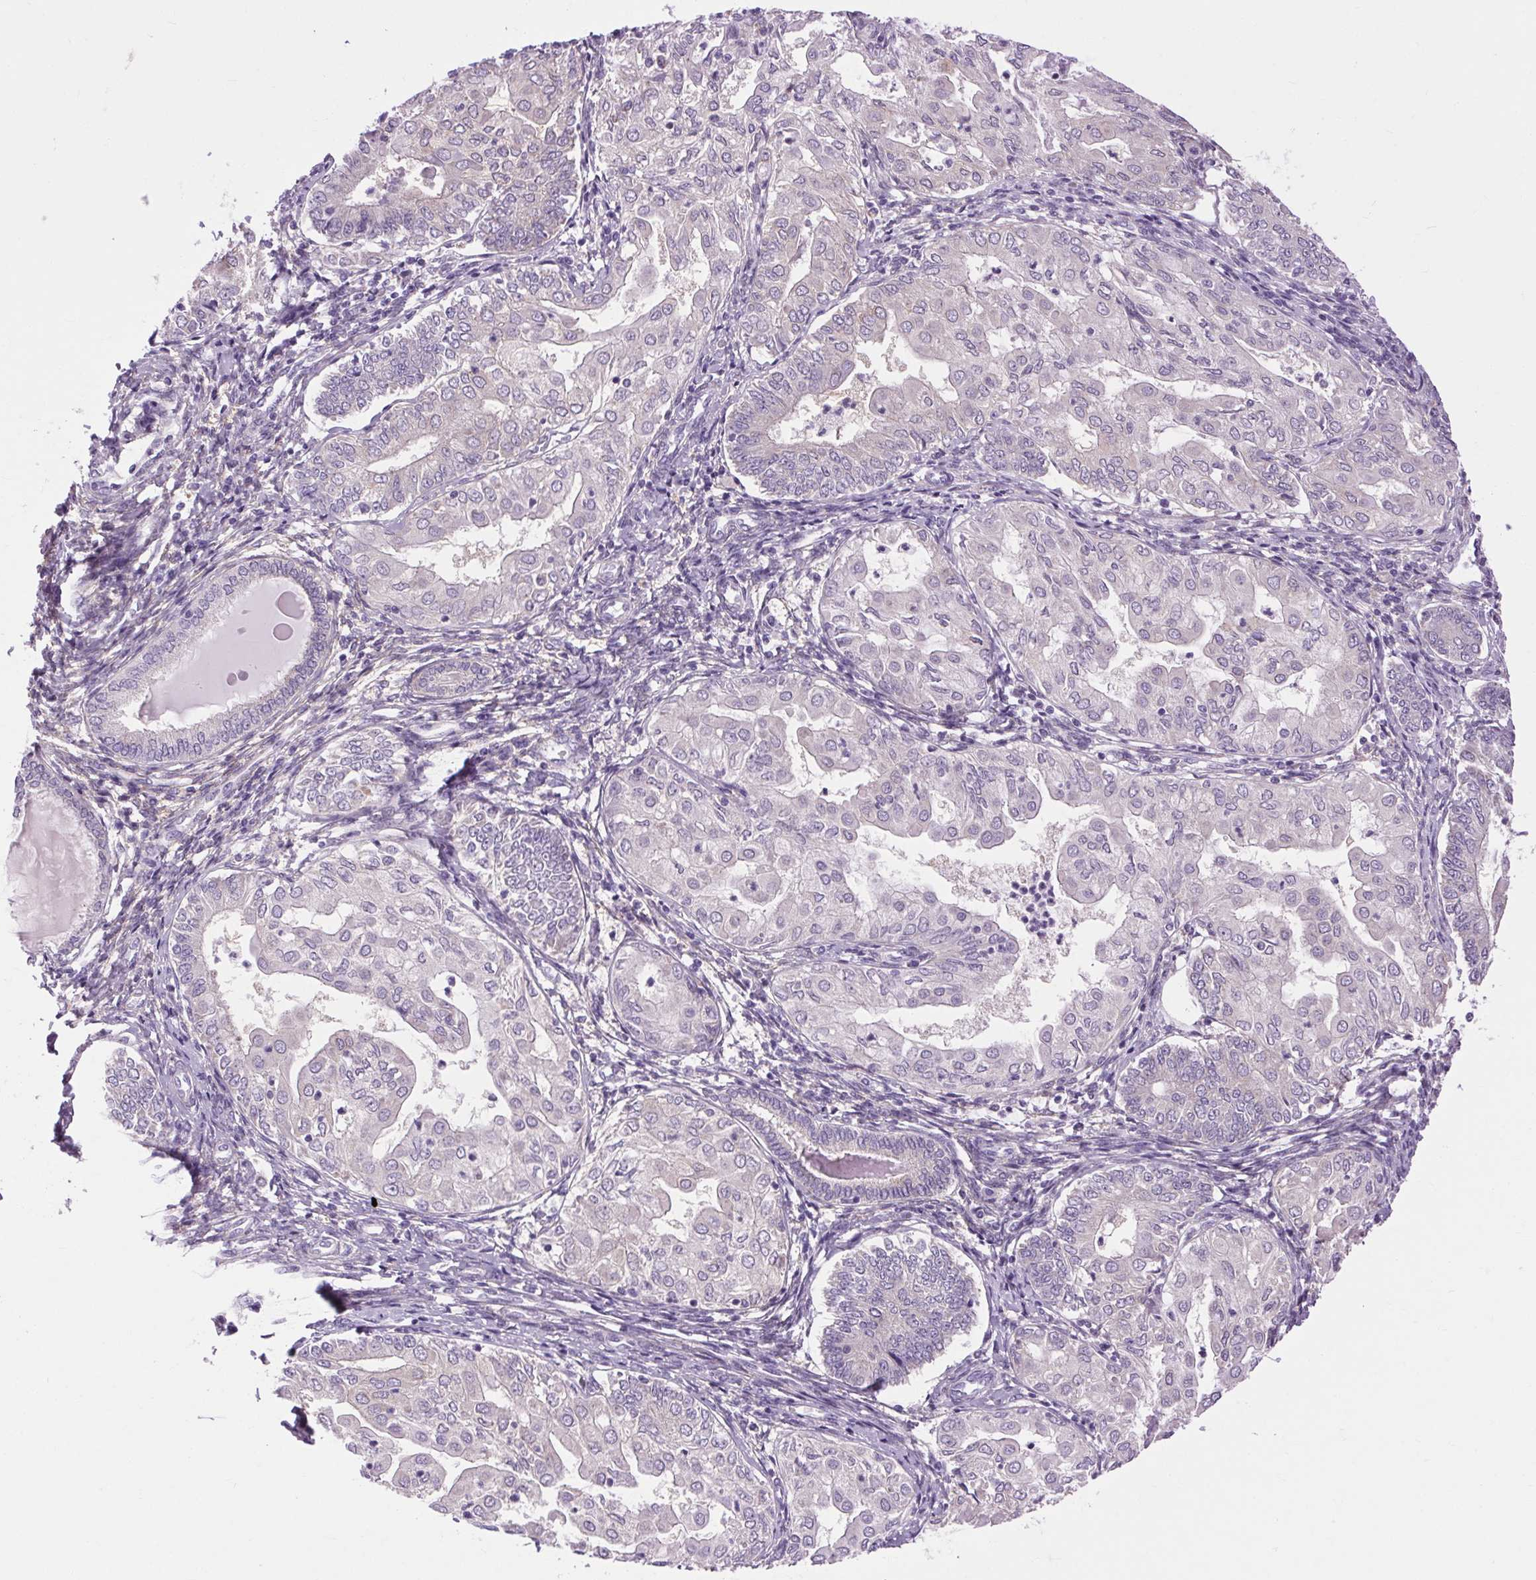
{"staining": {"intensity": "negative", "quantity": "none", "location": "none"}, "tissue": "endometrial cancer", "cell_type": "Tumor cells", "image_type": "cancer", "snomed": [{"axis": "morphology", "description": "Adenocarcinoma, NOS"}, {"axis": "topography", "description": "Endometrium"}], "caption": "Protein analysis of endometrial cancer (adenocarcinoma) shows no significant staining in tumor cells. (DAB (3,3'-diaminobenzidine) IHC, high magnification).", "gene": "SOWAHC", "patient": {"sex": "female", "age": 68}}